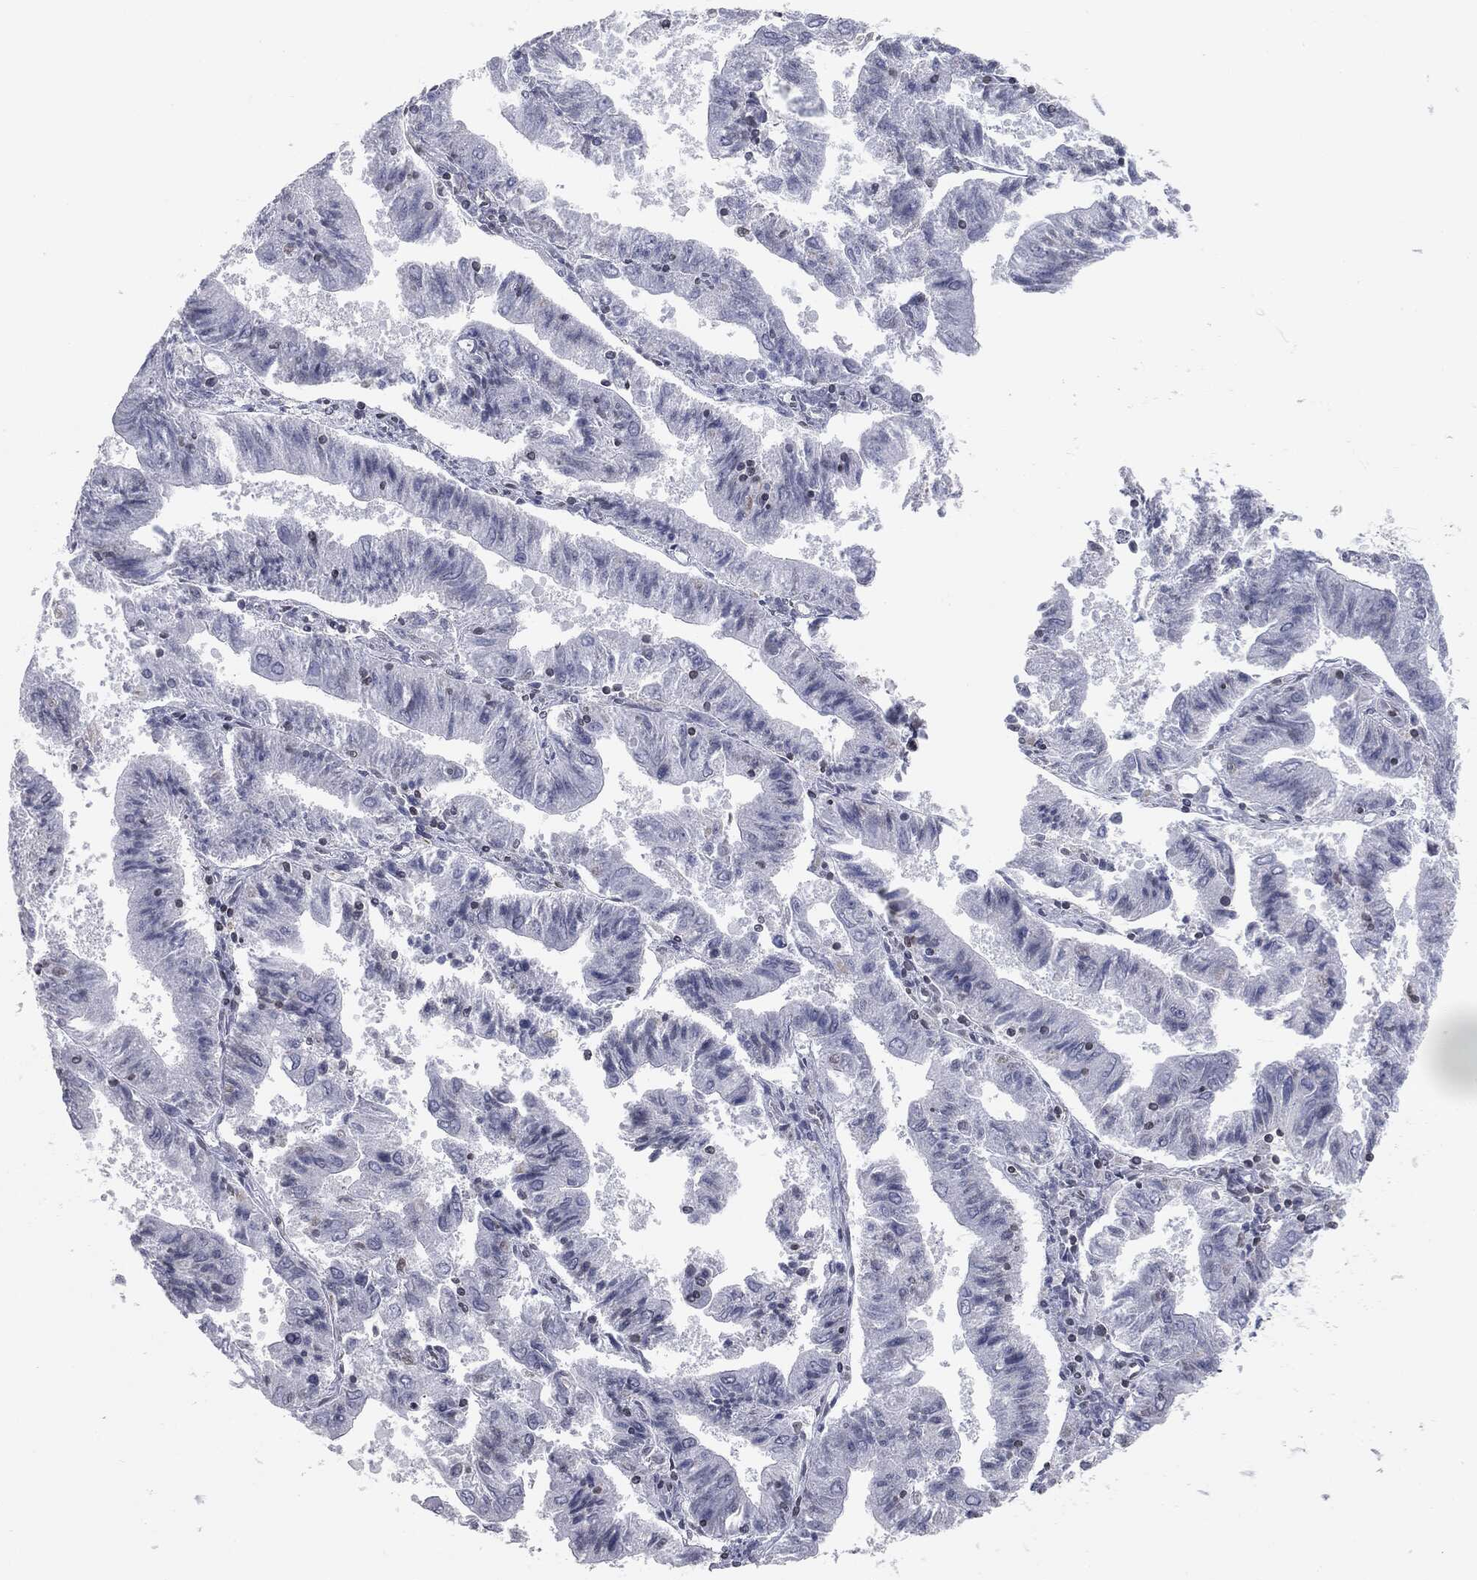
{"staining": {"intensity": "negative", "quantity": "none", "location": "none"}, "tissue": "endometrial cancer", "cell_type": "Tumor cells", "image_type": "cancer", "snomed": [{"axis": "morphology", "description": "Adenocarcinoma, NOS"}, {"axis": "topography", "description": "Endometrium"}], "caption": "Immunohistochemical staining of human endometrial adenocarcinoma displays no significant expression in tumor cells.", "gene": "ALDOB", "patient": {"sex": "female", "age": 82}}